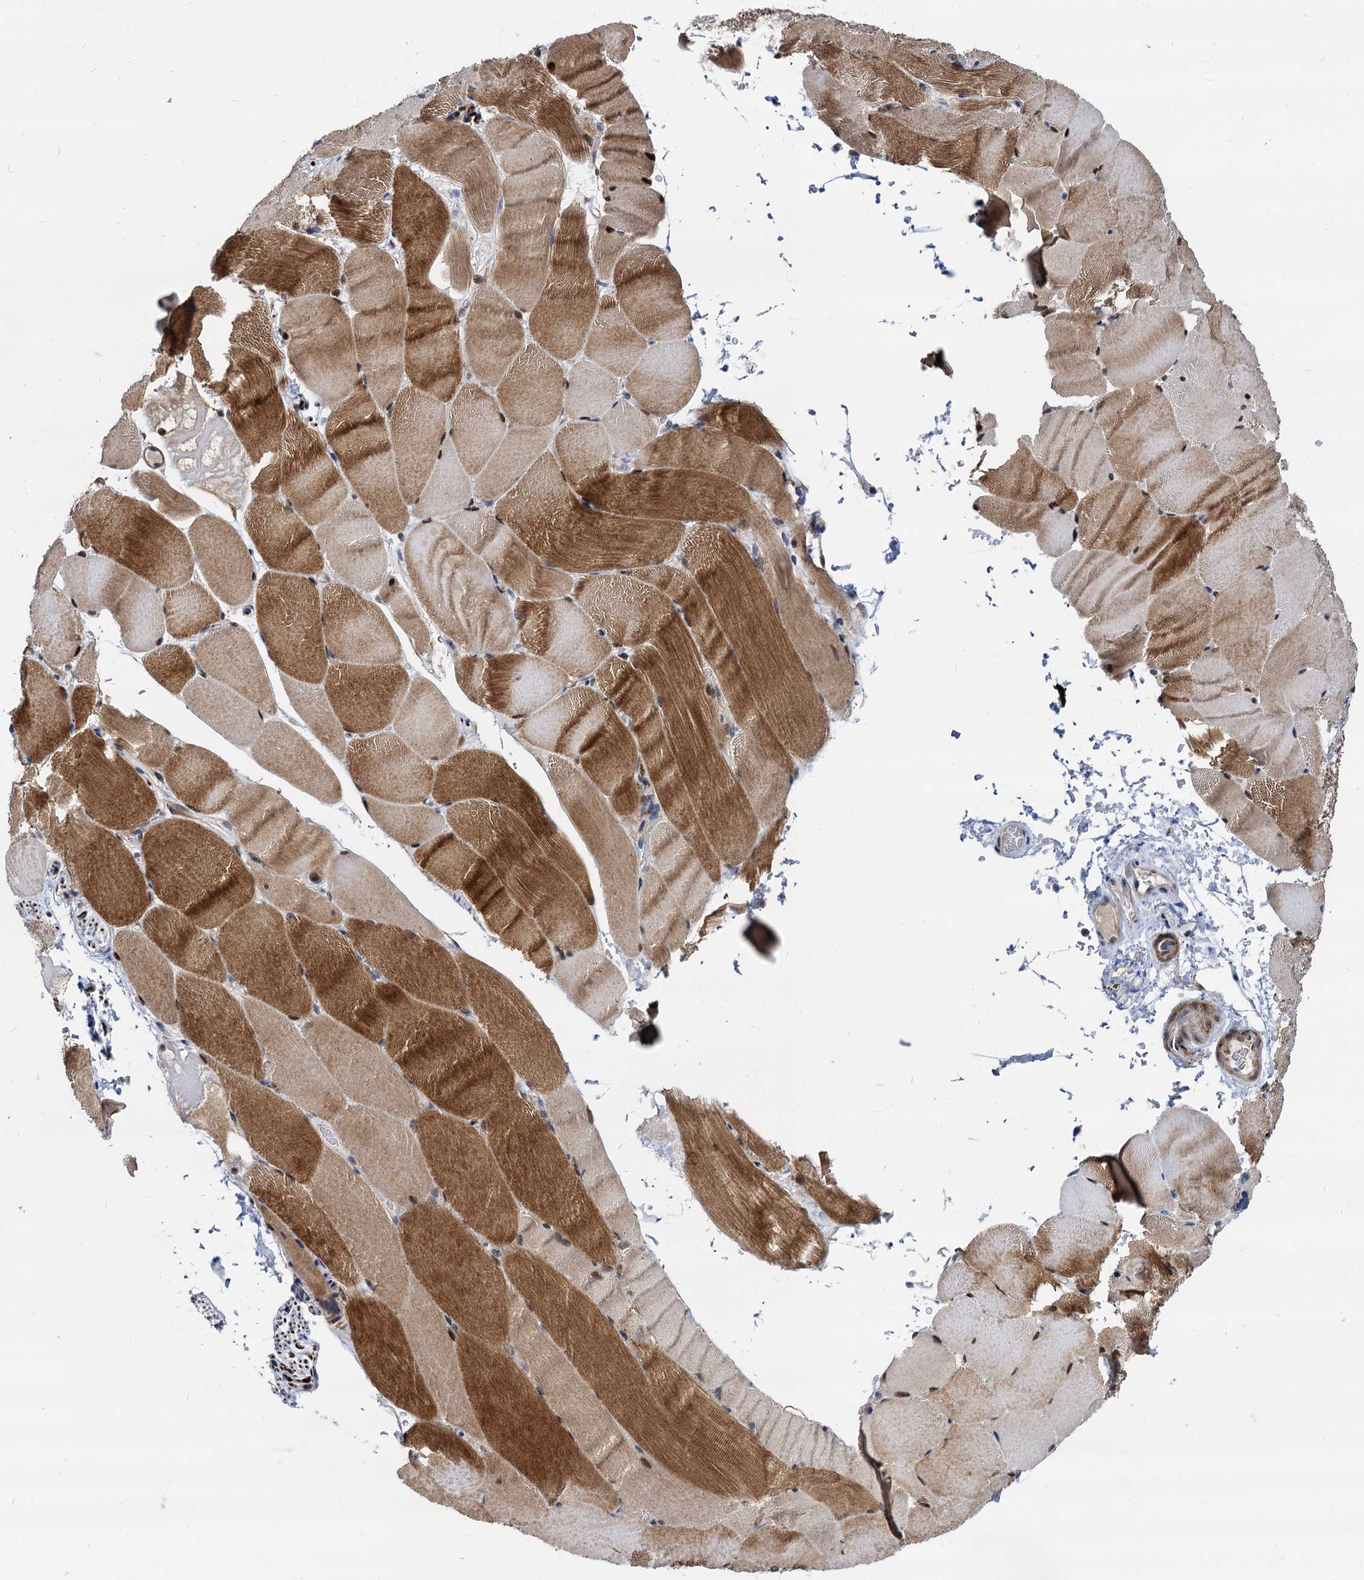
{"staining": {"intensity": "moderate", "quantity": ">75%", "location": "cytoplasmic/membranous,nuclear"}, "tissue": "skeletal muscle", "cell_type": "Myocytes", "image_type": "normal", "snomed": [{"axis": "morphology", "description": "Normal tissue, NOS"}, {"axis": "topography", "description": "Skeletal muscle"}, {"axis": "topography", "description": "Parathyroid gland"}], "caption": "The image exhibits staining of normal skeletal muscle, revealing moderate cytoplasmic/membranous,nuclear protein positivity (brown color) within myocytes. (DAB IHC with brightfield microscopy, high magnification).", "gene": "PSMD4", "patient": {"sex": "female", "age": 37}}